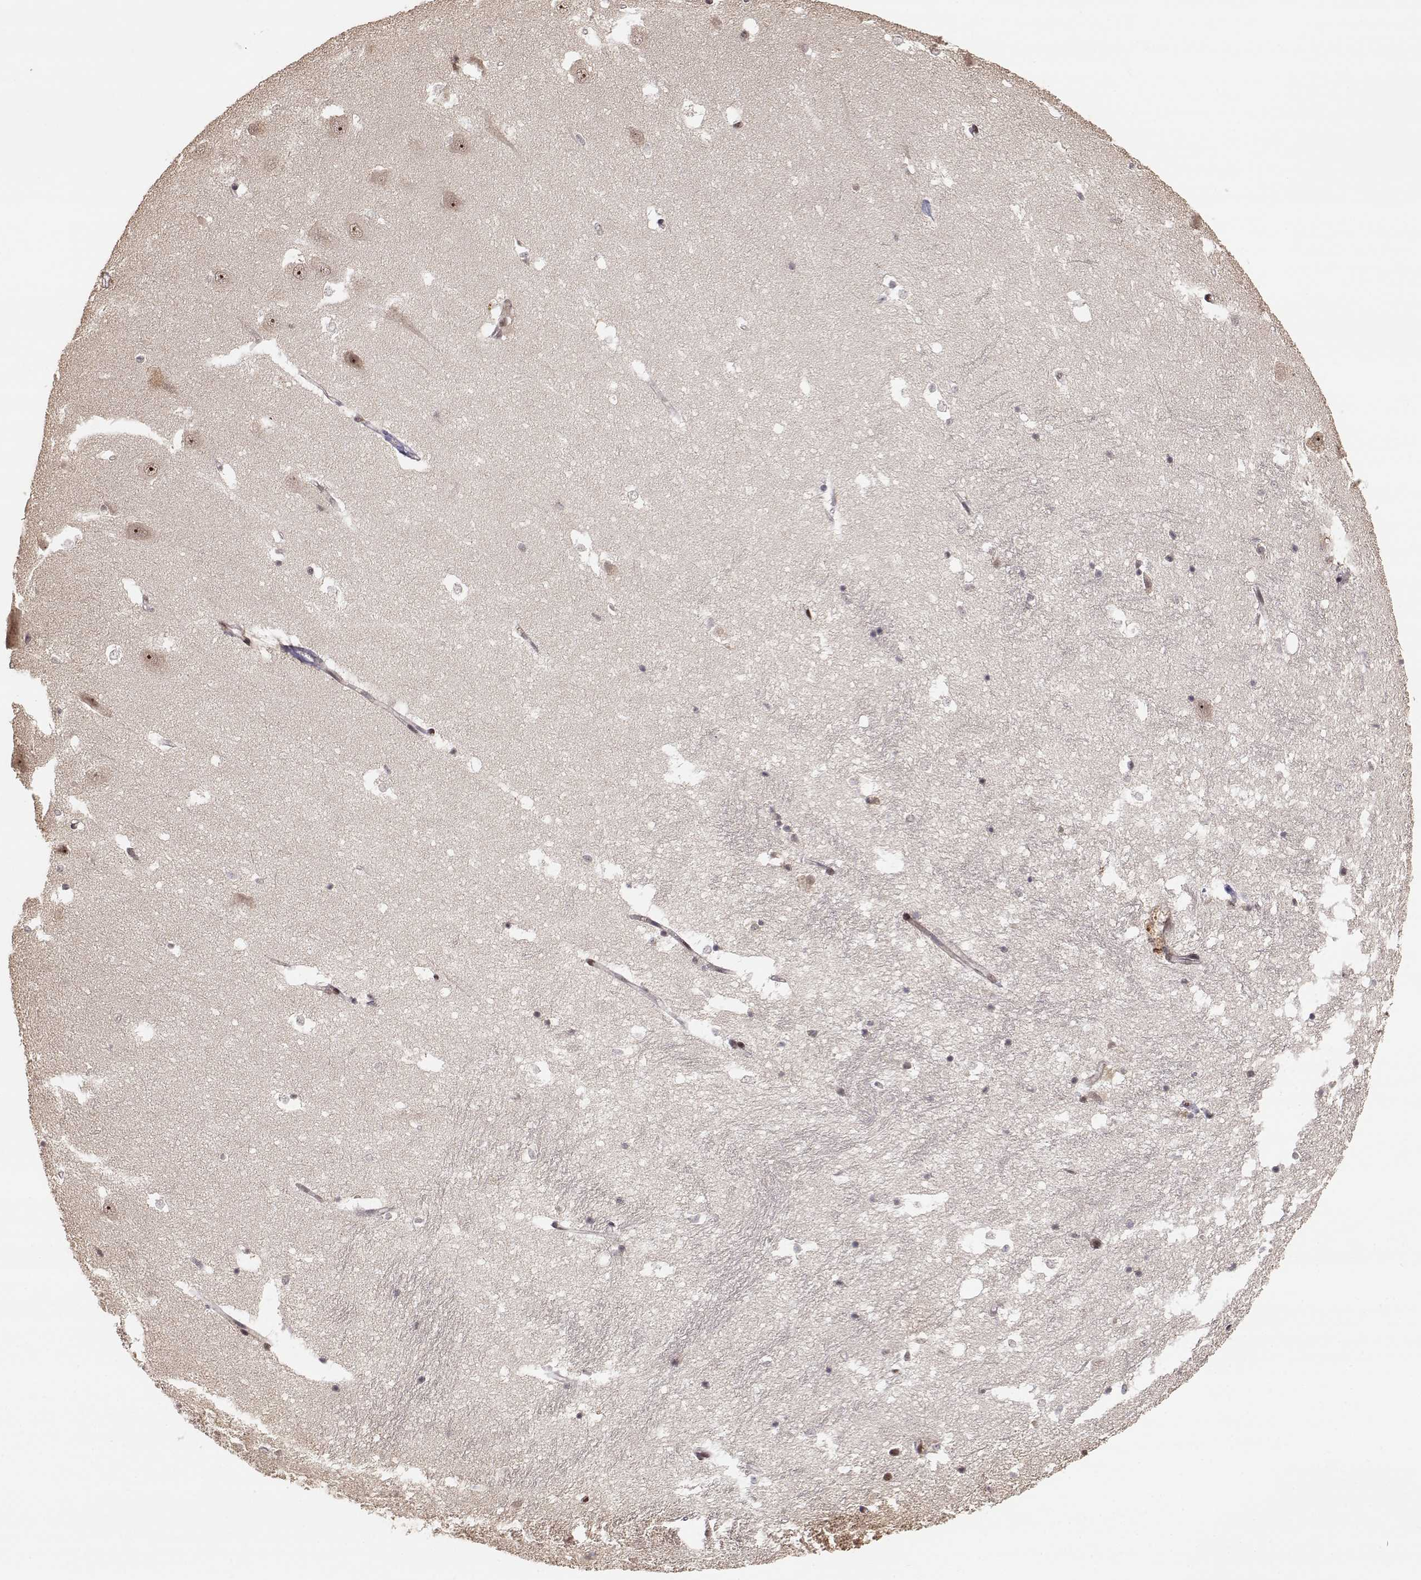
{"staining": {"intensity": "negative", "quantity": "none", "location": "none"}, "tissue": "hippocampus", "cell_type": "Glial cells", "image_type": "normal", "snomed": [{"axis": "morphology", "description": "Normal tissue, NOS"}, {"axis": "topography", "description": "Hippocampus"}], "caption": "The immunohistochemistry micrograph has no significant staining in glial cells of hippocampus.", "gene": "BRCA1", "patient": {"sex": "male", "age": 44}}